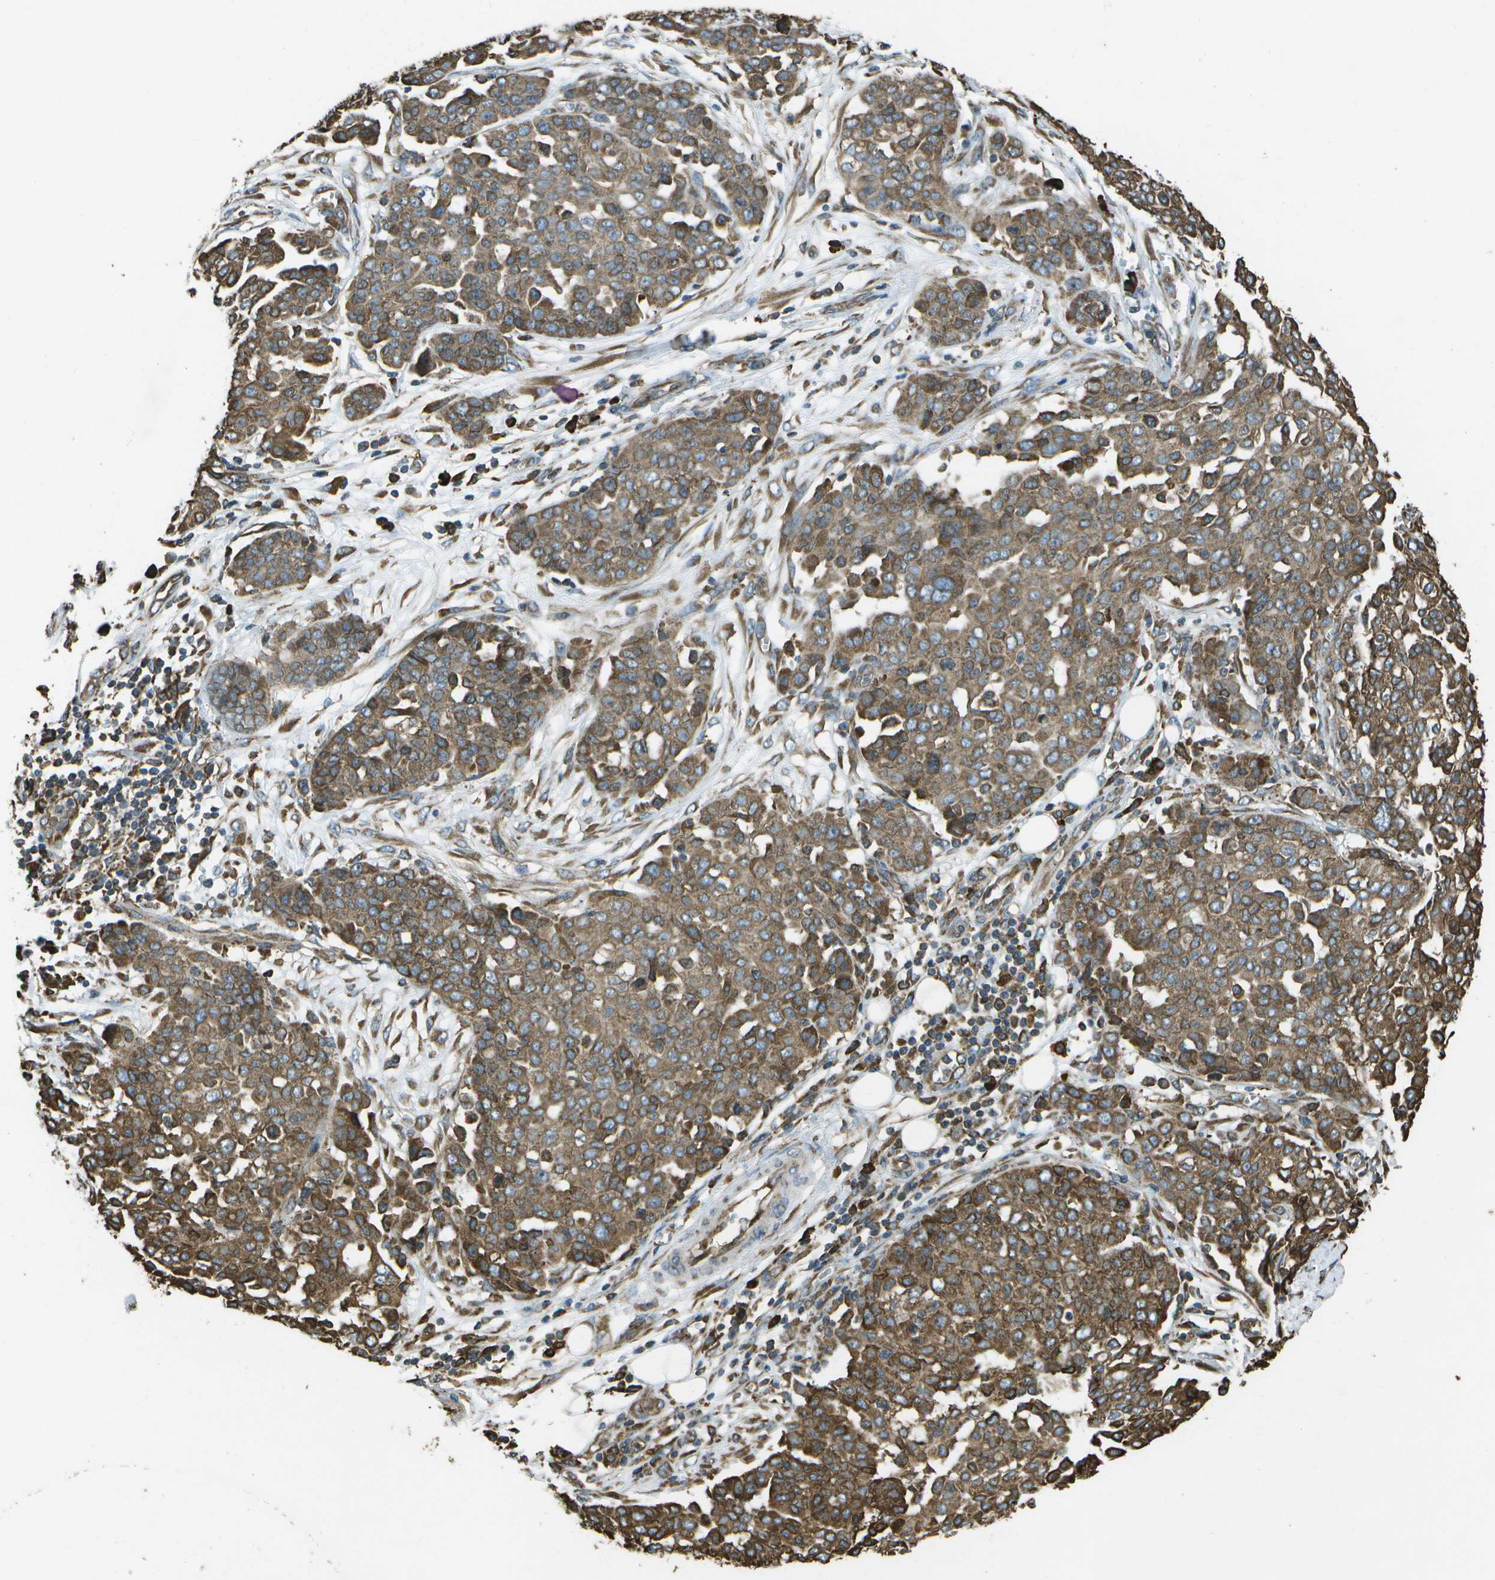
{"staining": {"intensity": "strong", "quantity": ">75%", "location": "cytoplasmic/membranous"}, "tissue": "ovarian cancer", "cell_type": "Tumor cells", "image_type": "cancer", "snomed": [{"axis": "morphology", "description": "Cystadenocarcinoma, serous, NOS"}, {"axis": "topography", "description": "Soft tissue"}, {"axis": "topography", "description": "Ovary"}], "caption": "Tumor cells reveal high levels of strong cytoplasmic/membranous expression in about >75% of cells in human ovarian serous cystadenocarcinoma.", "gene": "PDIA4", "patient": {"sex": "female", "age": 57}}